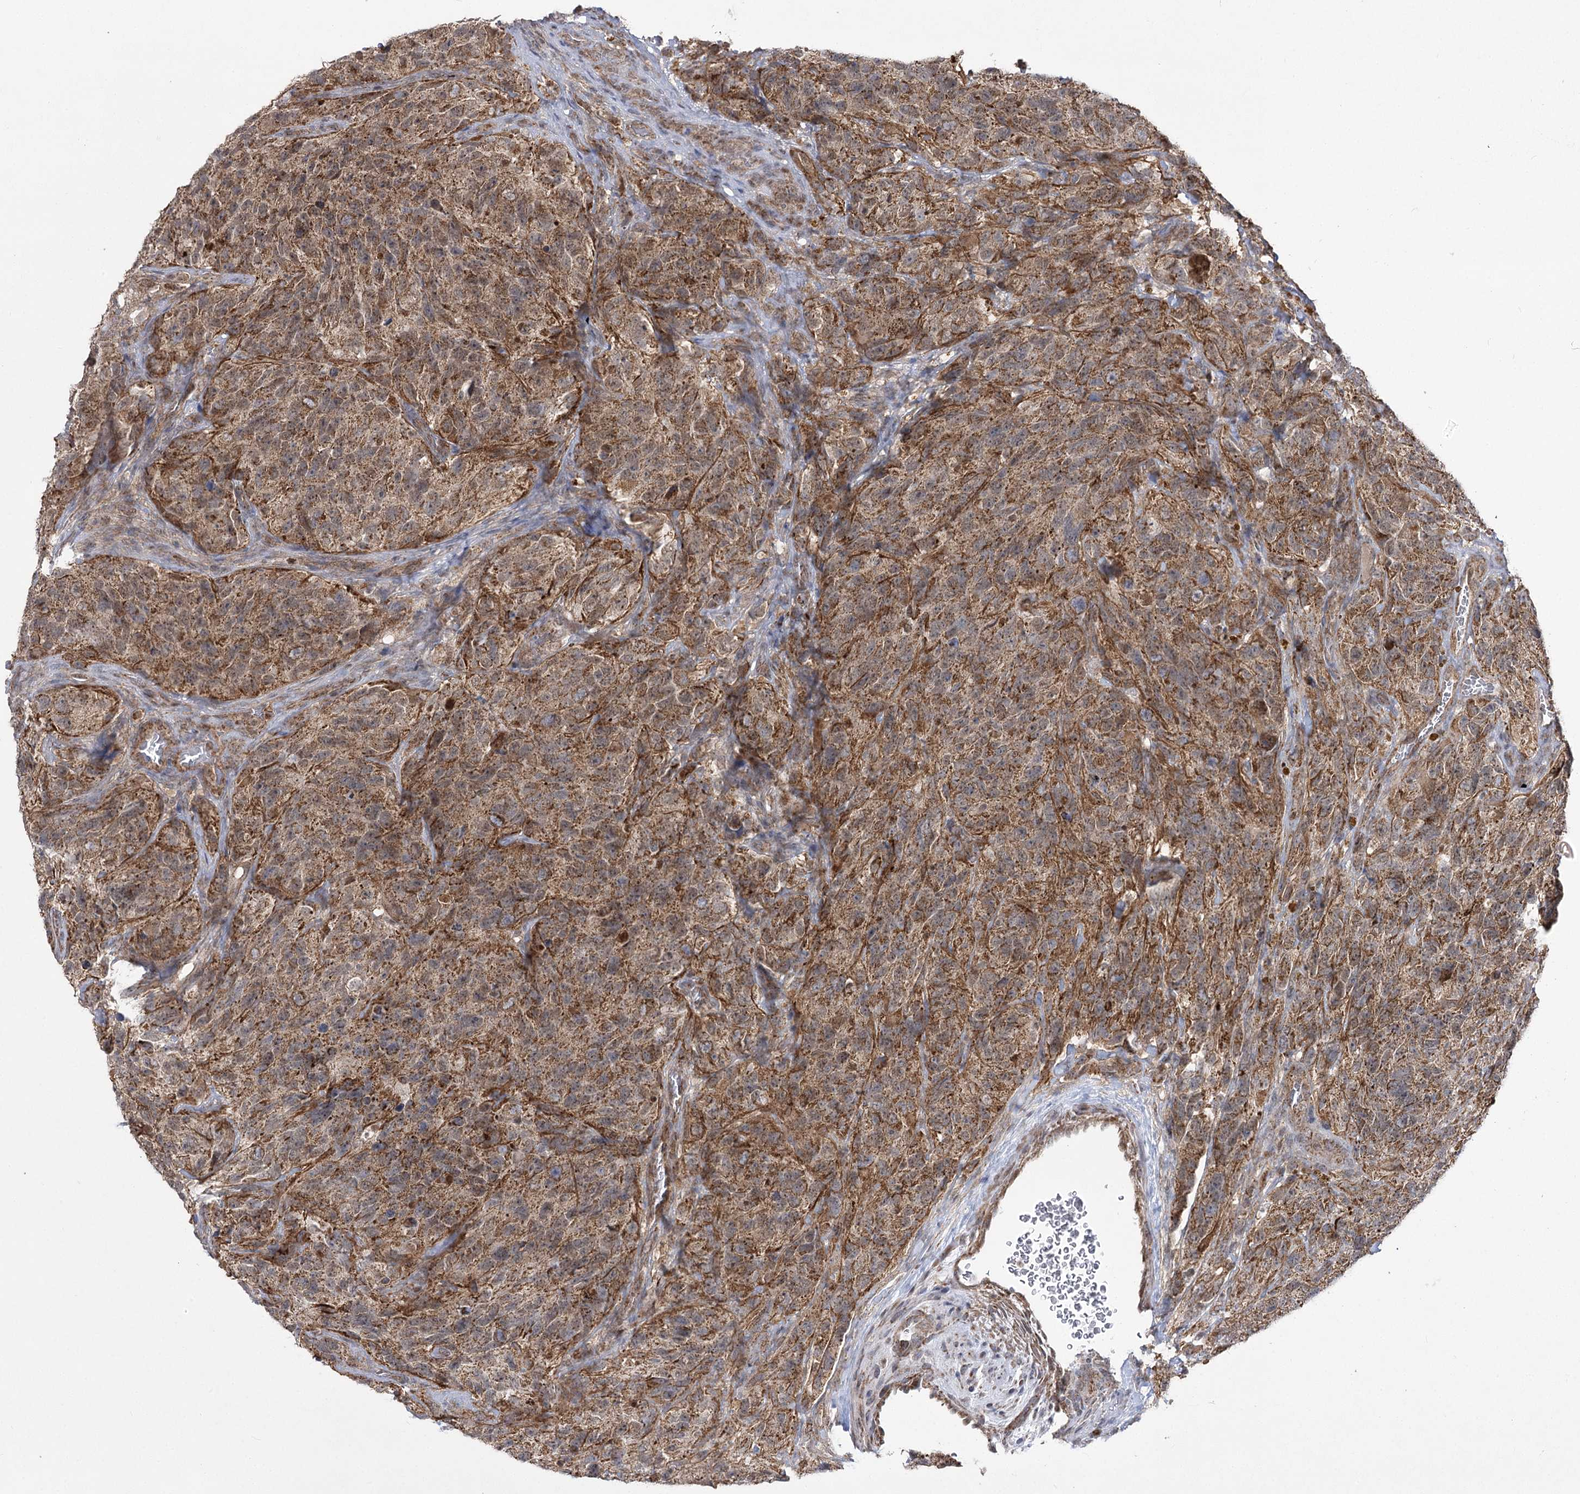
{"staining": {"intensity": "strong", "quantity": ">75%", "location": "cytoplasmic/membranous"}, "tissue": "glioma", "cell_type": "Tumor cells", "image_type": "cancer", "snomed": [{"axis": "morphology", "description": "Glioma, malignant, High grade"}, {"axis": "topography", "description": "Brain"}], "caption": "High-power microscopy captured an immunohistochemistry image of high-grade glioma (malignant), revealing strong cytoplasmic/membranous staining in approximately >75% of tumor cells.", "gene": "SLC4A1AP", "patient": {"sex": "male", "age": 69}}